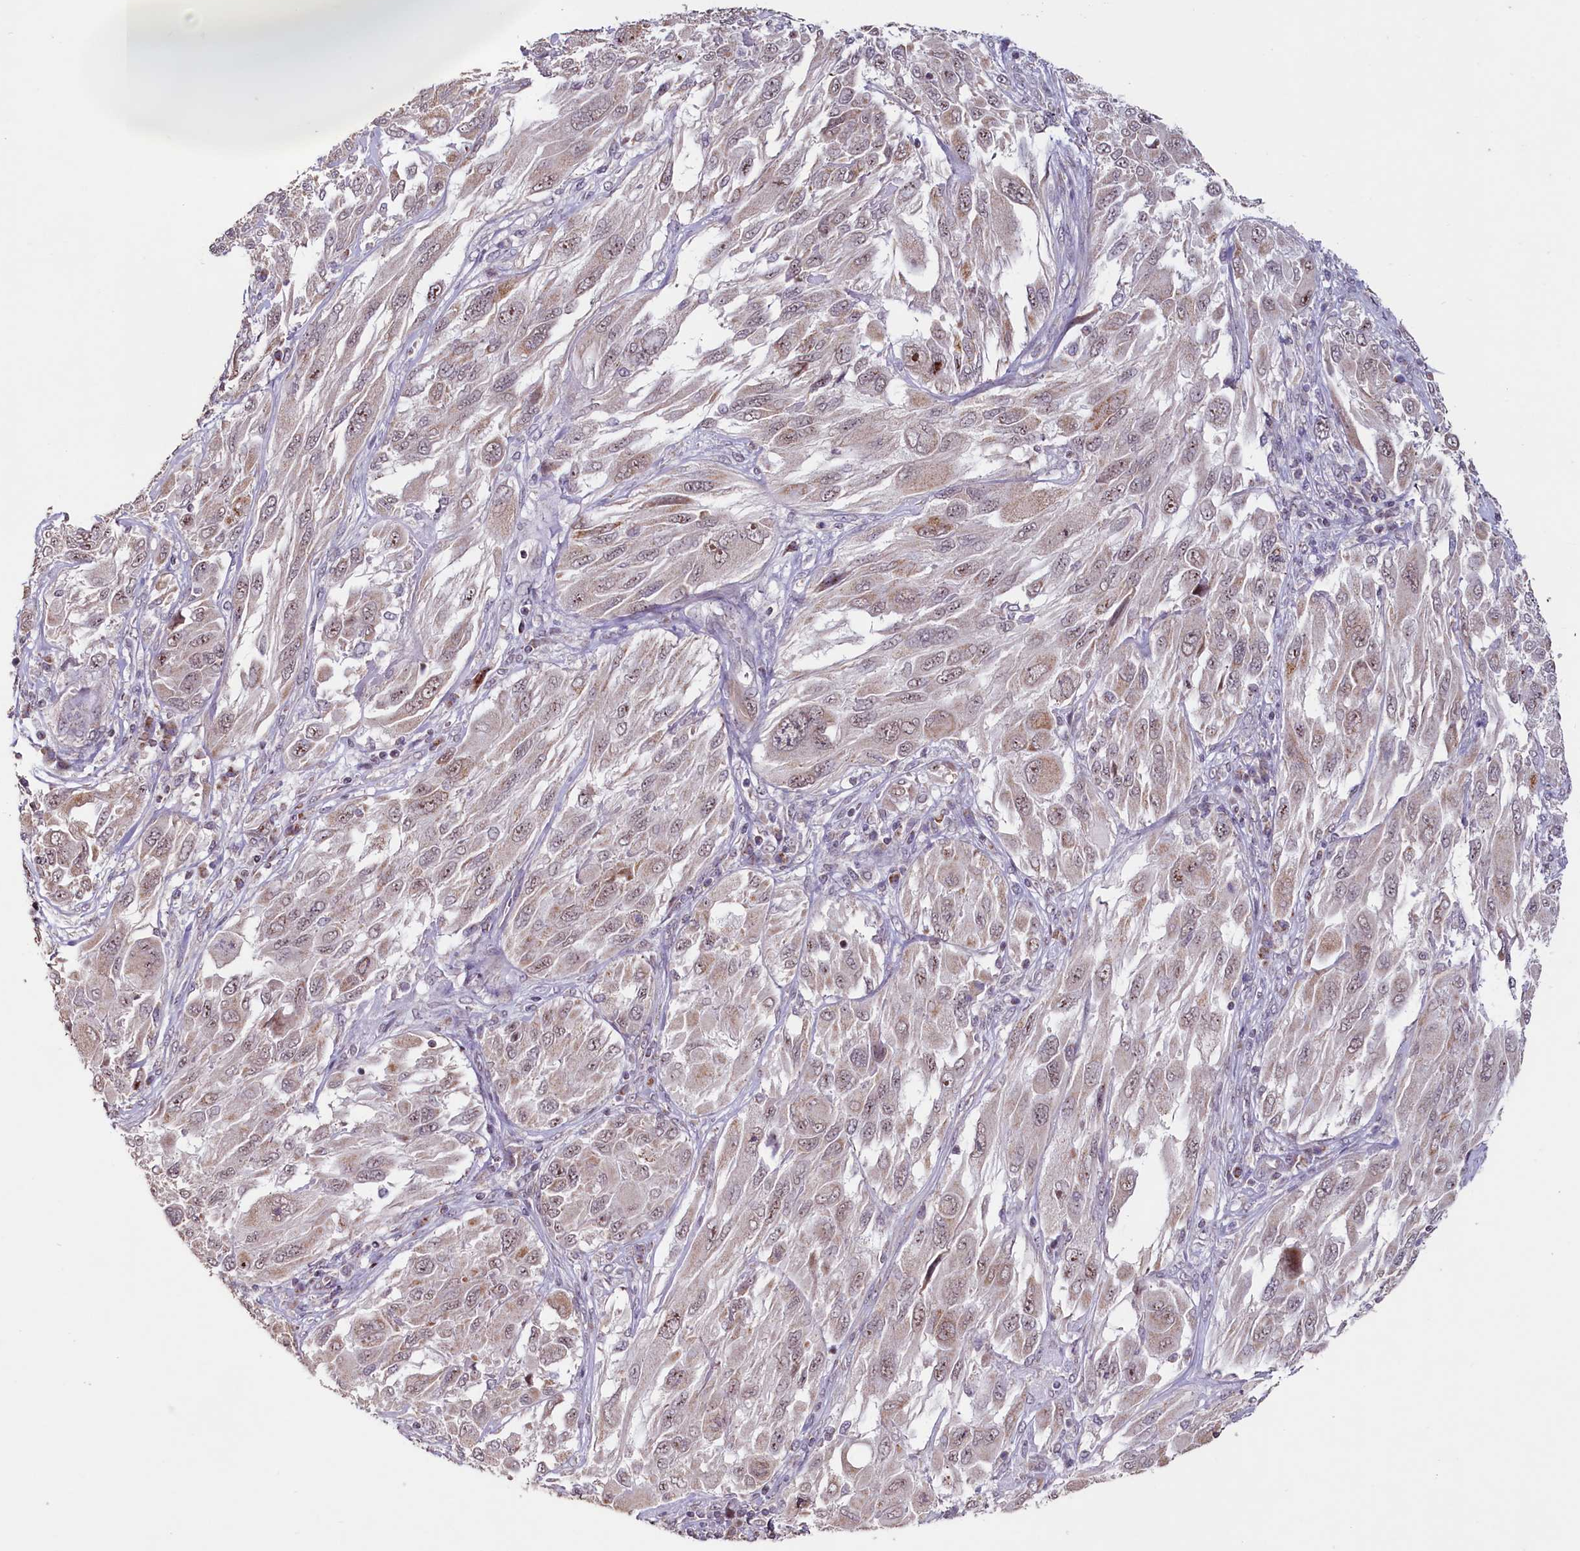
{"staining": {"intensity": "weak", "quantity": "25%-75%", "location": "cytoplasmic/membranous,nuclear"}, "tissue": "melanoma", "cell_type": "Tumor cells", "image_type": "cancer", "snomed": [{"axis": "morphology", "description": "Malignant melanoma, NOS"}, {"axis": "topography", "description": "Skin"}], "caption": "The histopathology image demonstrates staining of malignant melanoma, revealing weak cytoplasmic/membranous and nuclear protein staining (brown color) within tumor cells.", "gene": "PDE6D", "patient": {"sex": "female", "age": 91}}